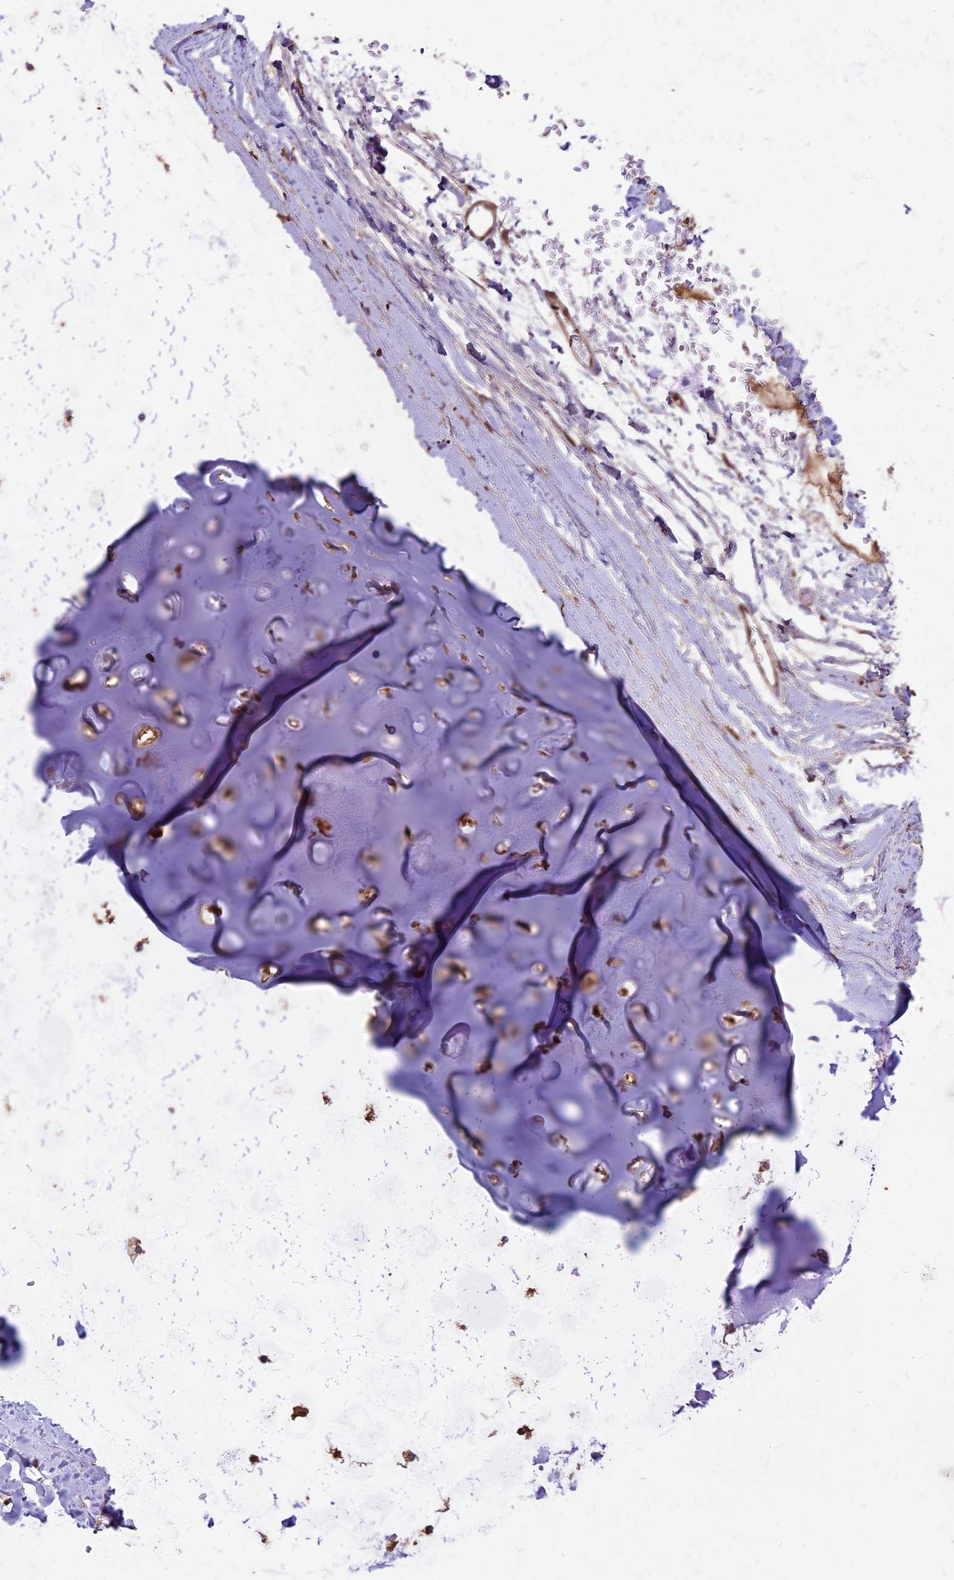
{"staining": {"intensity": "moderate", "quantity": "25%-75%", "location": "cytoplasmic/membranous"}, "tissue": "adipose tissue", "cell_type": "Adipocytes", "image_type": "normal", "snomed": [{"axis": "morphology", "description": "Normal tissue, NOS"}, {"axis": "topography", "description": "Lymph node"}, {"axis": "topography", "description": "Bronchus"}], "caption": "High-magnification brightfield microscopy of normal adipose tissue stained with DAB (brown) and counterstained with hematoxylin (blue). adipocytes exhibit moderate cytoplasmic/membranous expression is appreciated in about25%-75% of cells. Nuclei are stained in blue.", "gene": "HDAC5", "patient": {"sex": "male", "age": 63}}